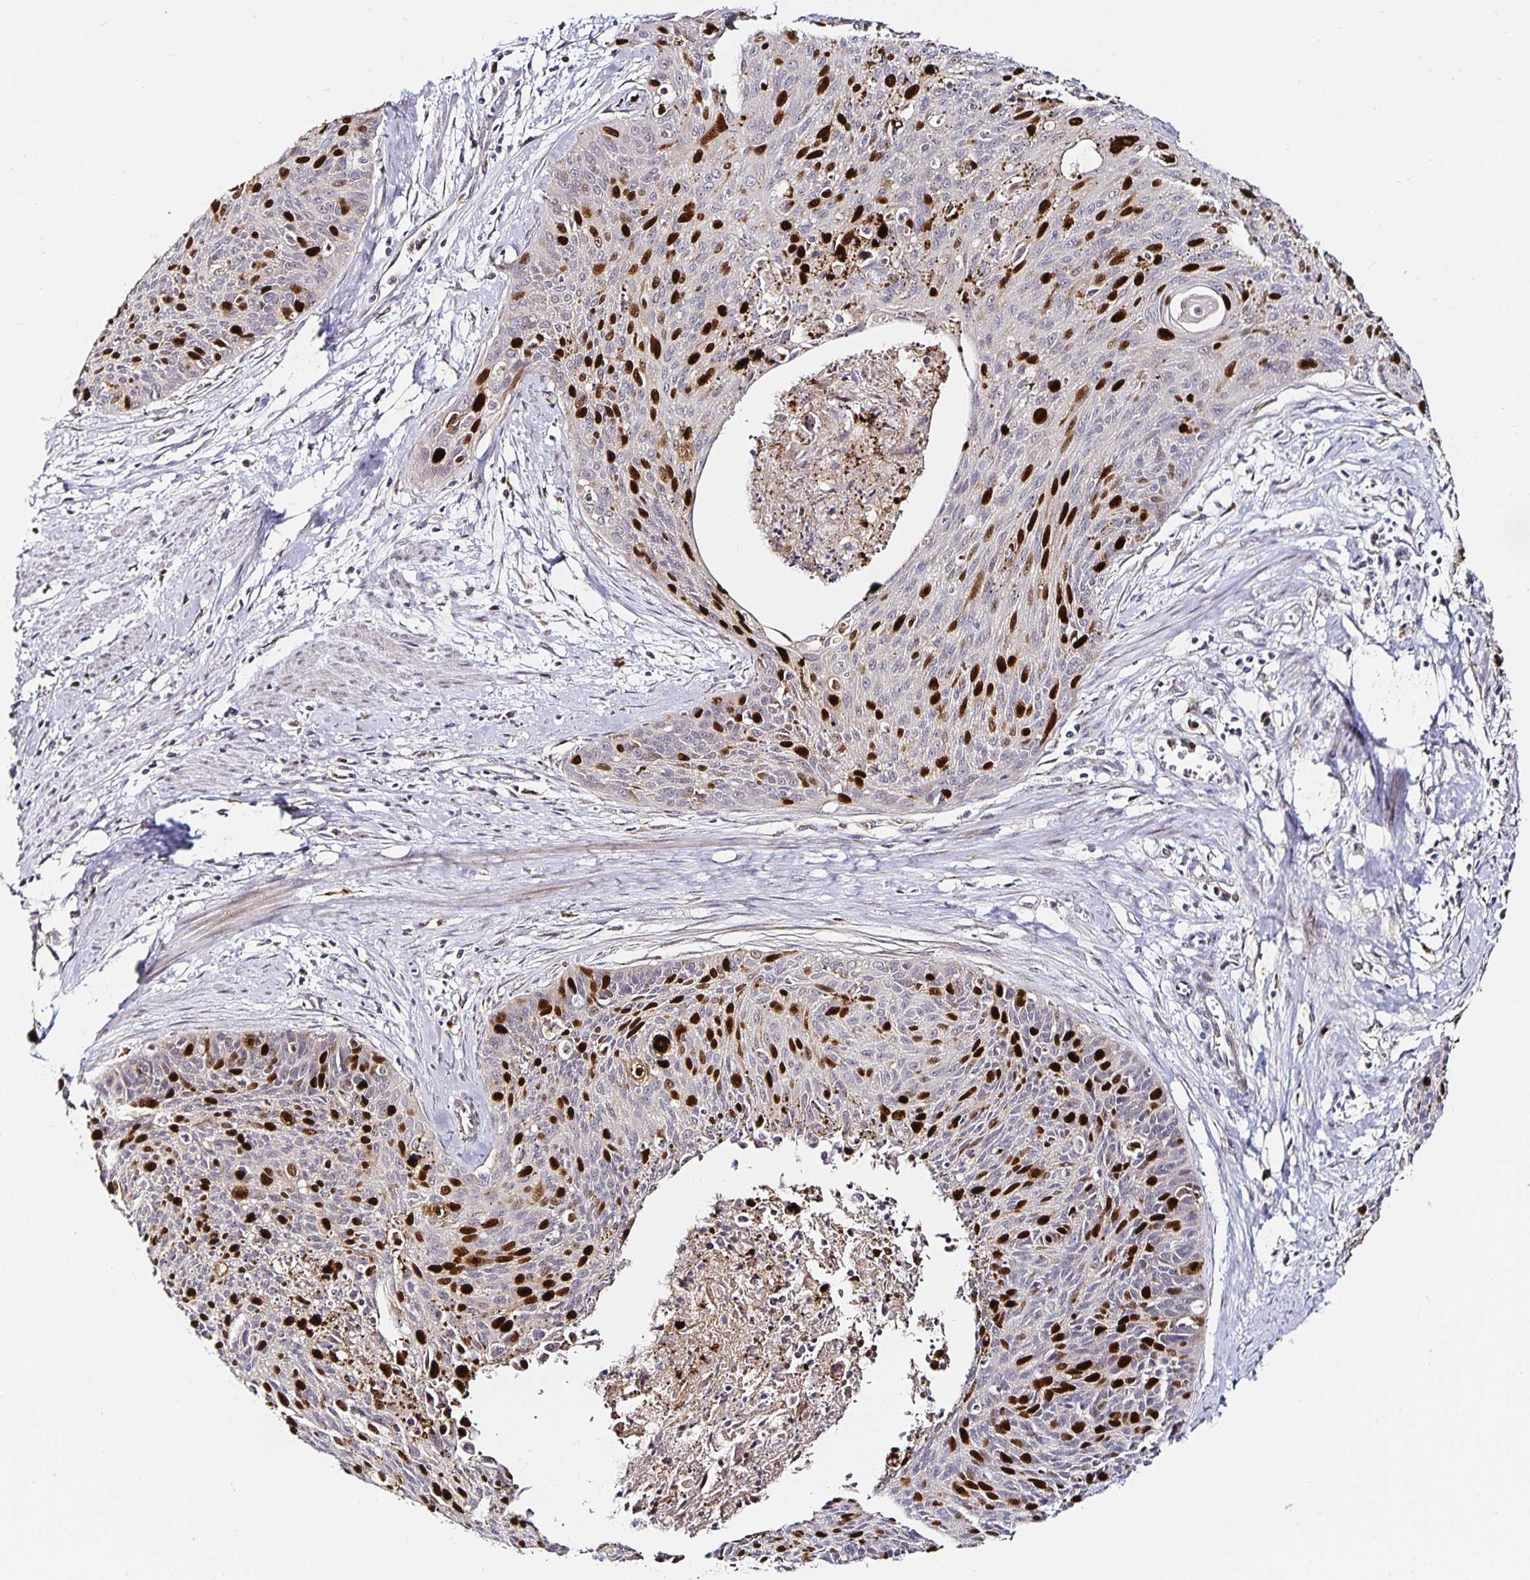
{"staining": {"intensity": "strong", "quantity": "<25%", "location": "nuclear"}, "tissue": "cervical cancer", "cell_type": "Tumor cells", "image_type": "cancer", "snomed": [{"axis": "morphology", "description": "Squamous cell carcinoma, NOS"}, {"axis": "topography", "description": "Cervix"}], "caption": "A photomicrograph of human cervical cancer stained for a protein exhibits strong nuclear brown staining in tumor cells.", "gene": "ANLN", "patient": {"sex": "female", "age": 55}}